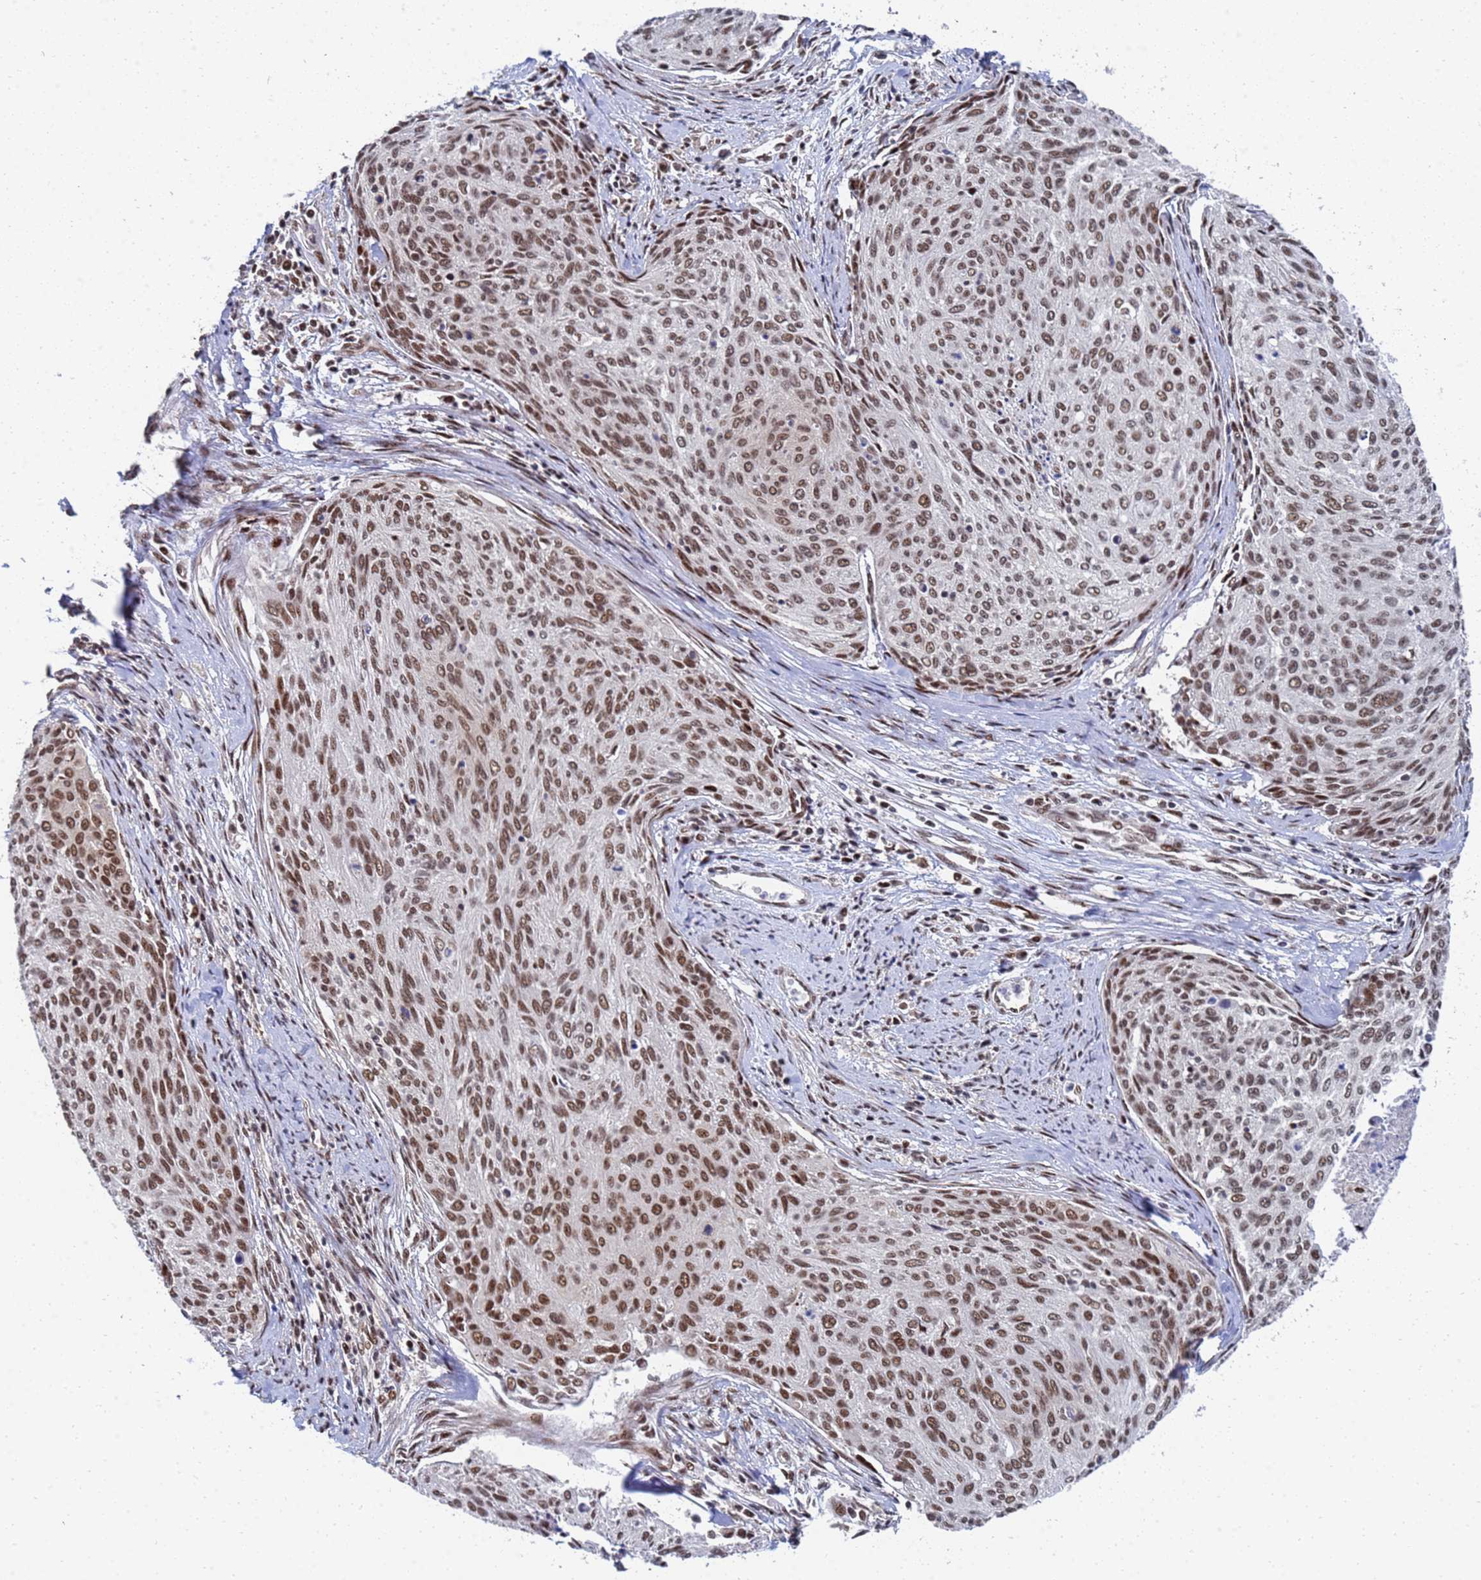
{"staining": {"intensity": "moderate", "quantity": ">75%", "location": "nuclear"}, "tissue": "cervical cancer", "cell_type": "Tumor cells", "image_type": "cancer", "snomed": [{"axis": "morphology", "description": "Squamous cell carcinoma, NOS"}, {"axis": "topography", "description": "Cervix"}], "caption": "Moderate nuclear positivity for a protein is present in approximately >75% of tumor cells of cervical cancer using IHC.", "gene": "AP5Z1", "patient": {"sex": "female", "age": 55}}